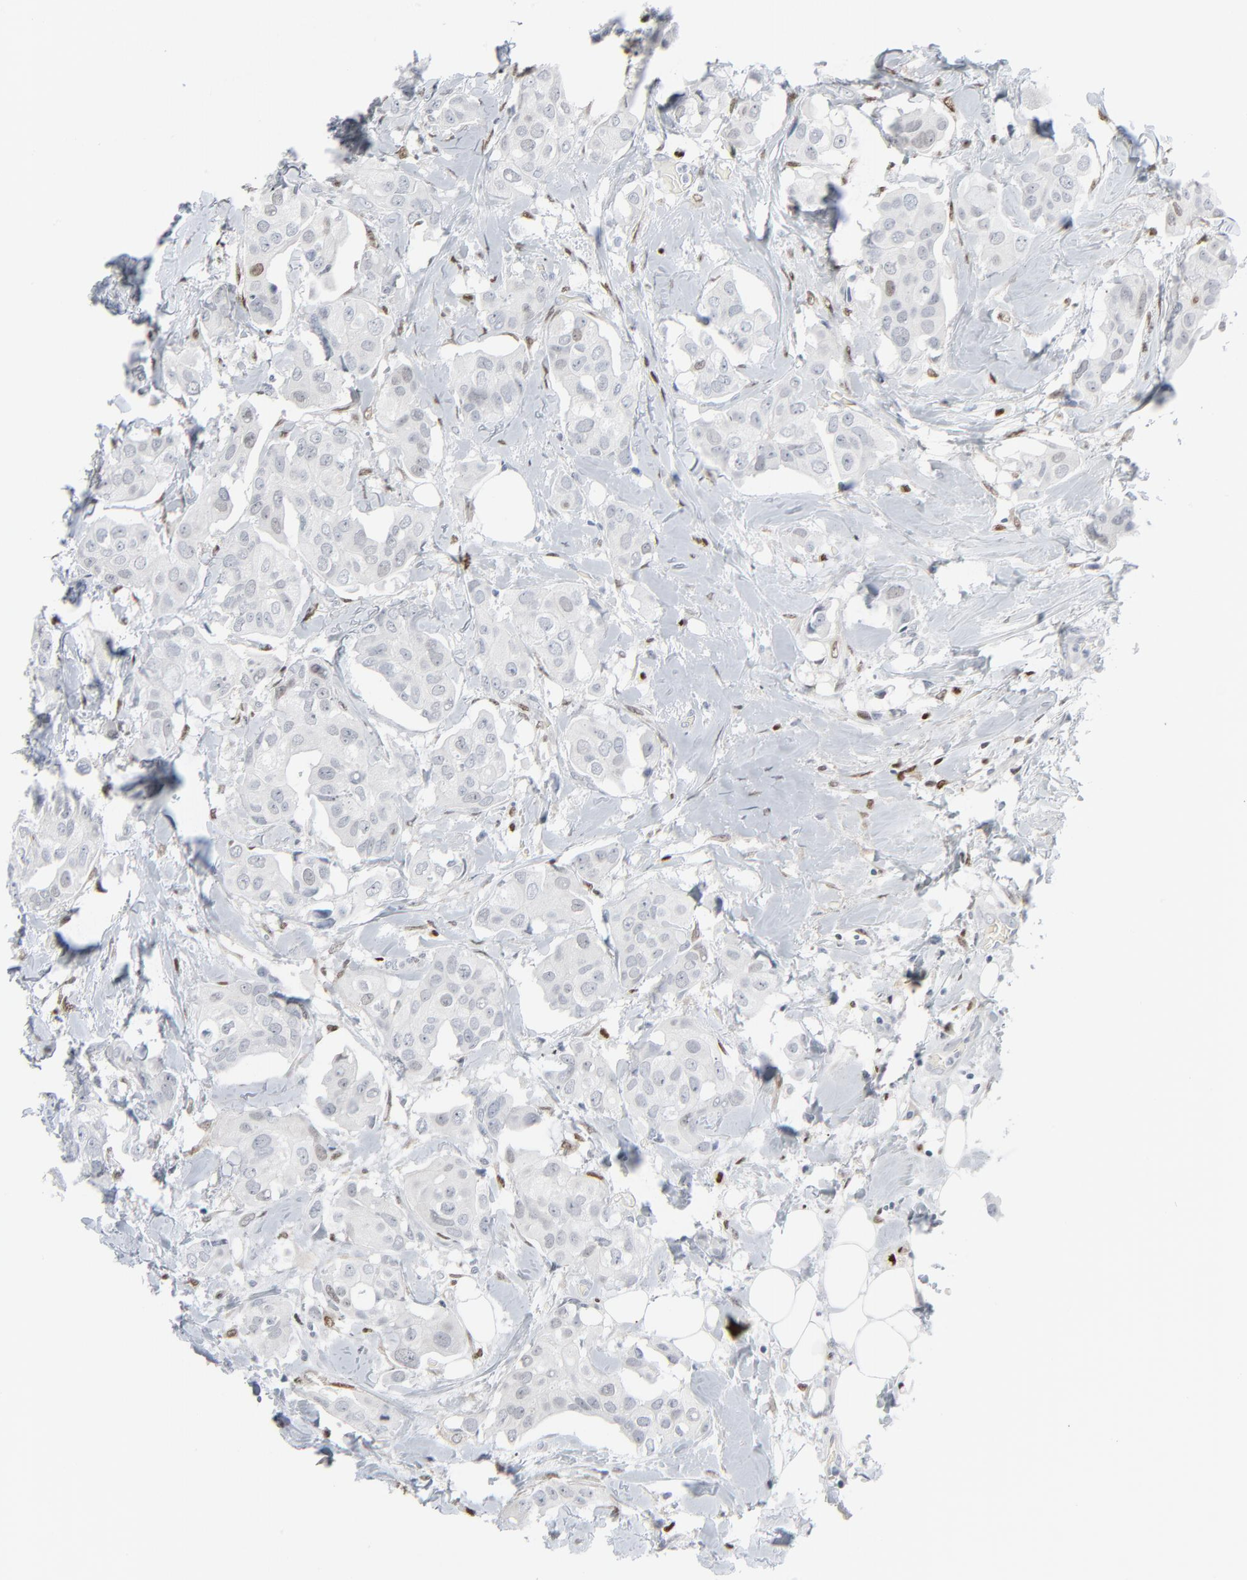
{"staining": {"intensity": "negative", "quantity": "none", "location": "none"}, "tissue": "breast cancer", "cell_type": "Tumor cells", "image_type": "cancer", "snomed": [{"axis": "morphology", "description": "Lobular carcinoma"}, {"axis": "topography", "description": "Breast"}], "caption": "Immunohistochemical staining of human breast lobular carcinoma reveals no significant expression in tumor cells.", "gene": "MITF", "patient": {"sex": "female", "age": 85}}